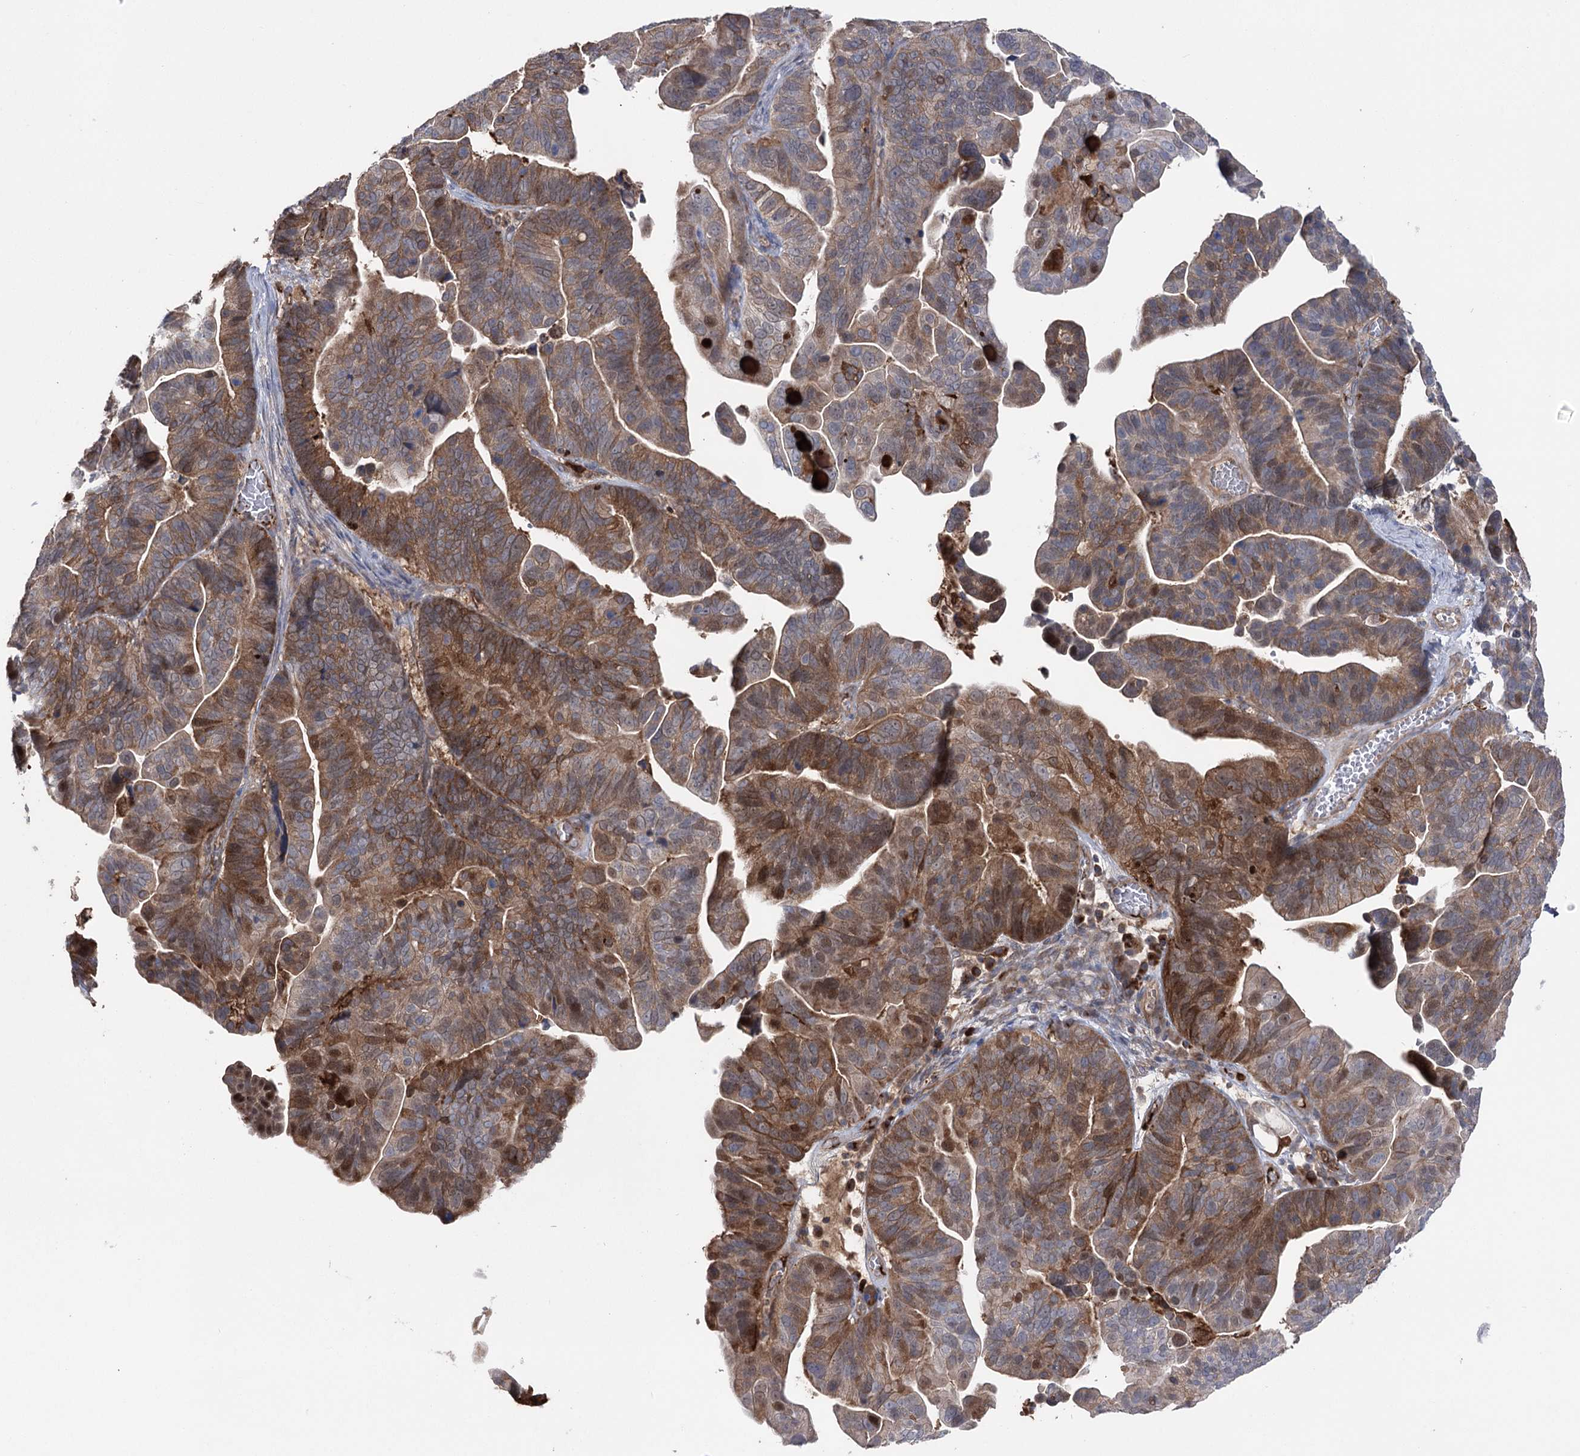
{"staining": {"intensity": "moderate", "quantity": ">75%", "location": "cytoplasmic/membranous,nuclear"}, "tissue": "ovarian cancer", "cell_type": "Tumor cells", "image_type": "cancer", "snomed": [{"axis": "morphology", "description": "Cystadenocarcinoma, serous, NOS"}, {"axis": "topography", "description": "Ovary"}], "caption": "Immunohistochemistry image of human ovarian cancer stained for a protein (brown), which shows medium levels of moderate cytoplasmic/membranous and nuclear positivity in about >75% of tumor cells.", "gene": "OTUD1", "patient": {"sex": "female", "age": 56}}